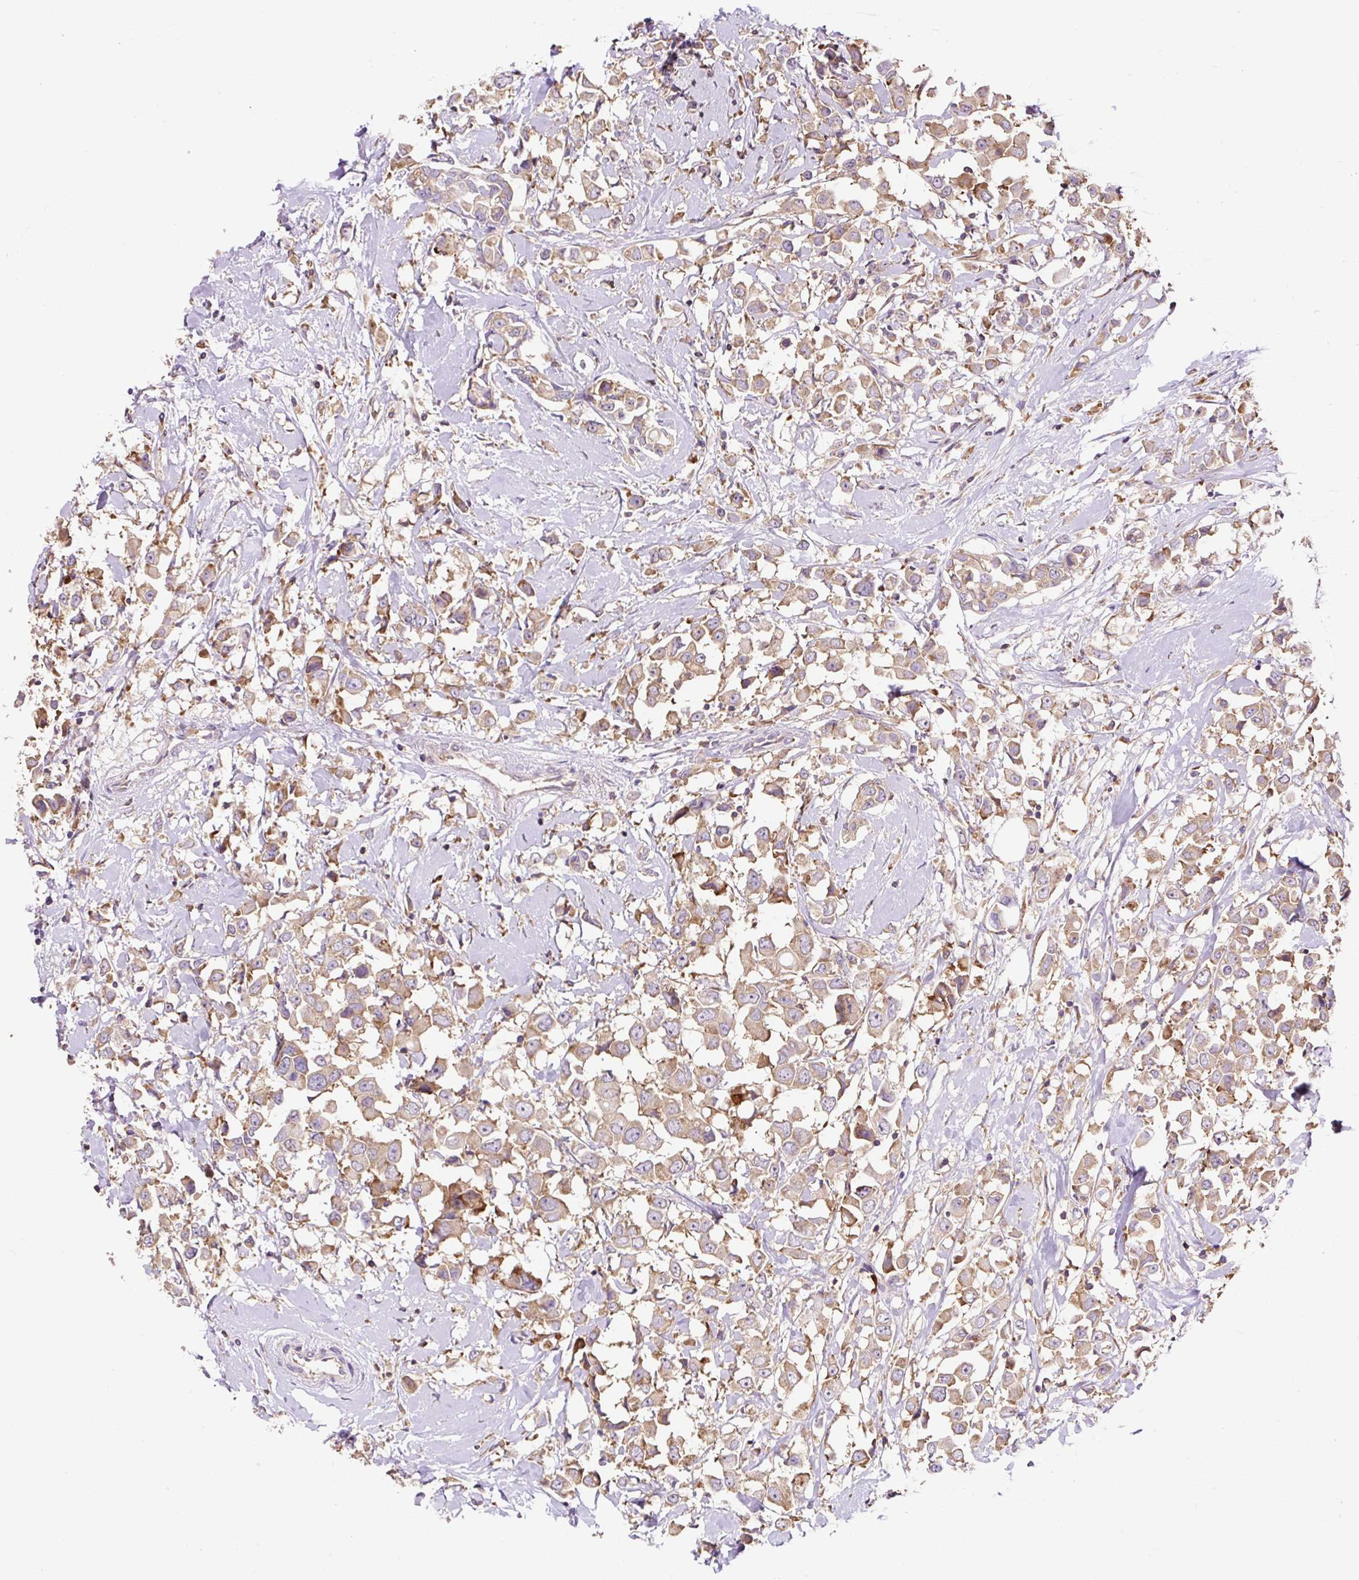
{"staining": {"intensity": "moderate", "quantity": "25%-75%", "location": "cytoplasmic/membranous"}, "tissue": "breast cancer", "cell_type": "Tumor cells", "image_type": "cancer", "snomed": [{"axis": "morphology", "description": "Duct carcinoma"}, {"axis": "topography", "description": "Breast"}], "caption": "Breast invasive ductal carcinoma stained with immunohistochemistry demonstrates moderate cytoplasmic/membranous positivity in about 25%-75% of tumor cells. The staining is performed using DAB brown chromogen to label protein expression. The nuclei are counter-stained blue using hematoxylin.", "gene": "RPS23", "patient": {"sex": "female", "age": 61}}